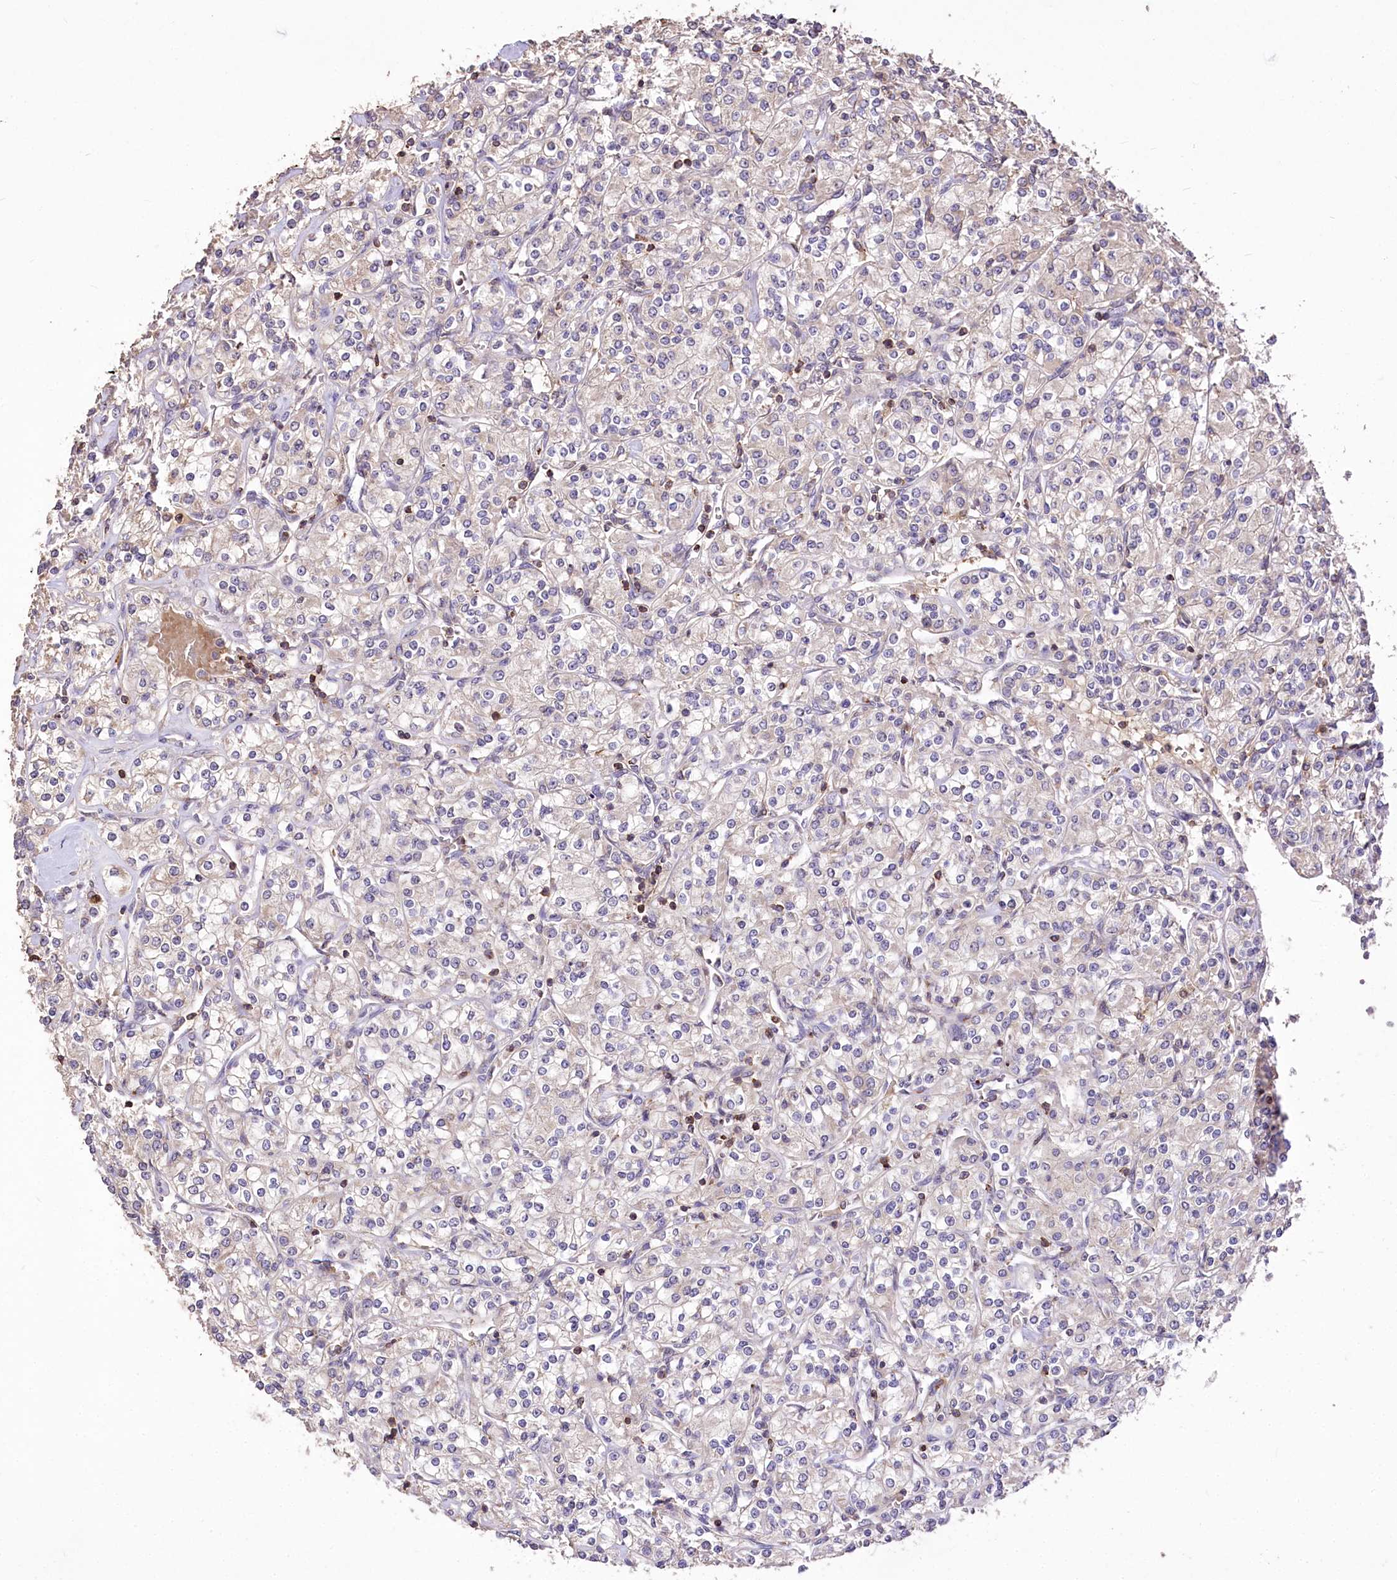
{"staining": {"intensity": "negative", "quantity": "none", "location": "none"}, "tissue": "renal cancer", "cell_type": "Tumor cells", "image_type": "cancer", "snomed": [{"axis": "morphology", "description": "Adenocarcinoma, NOS"}, {"axis": "topography", "description": "Kidney"}], "caption": "Image shows no protein expression in tumor cells of renal cancer tissue.", "gene": "SERGEF", "patient": {"sex": "male", "age": 77}}